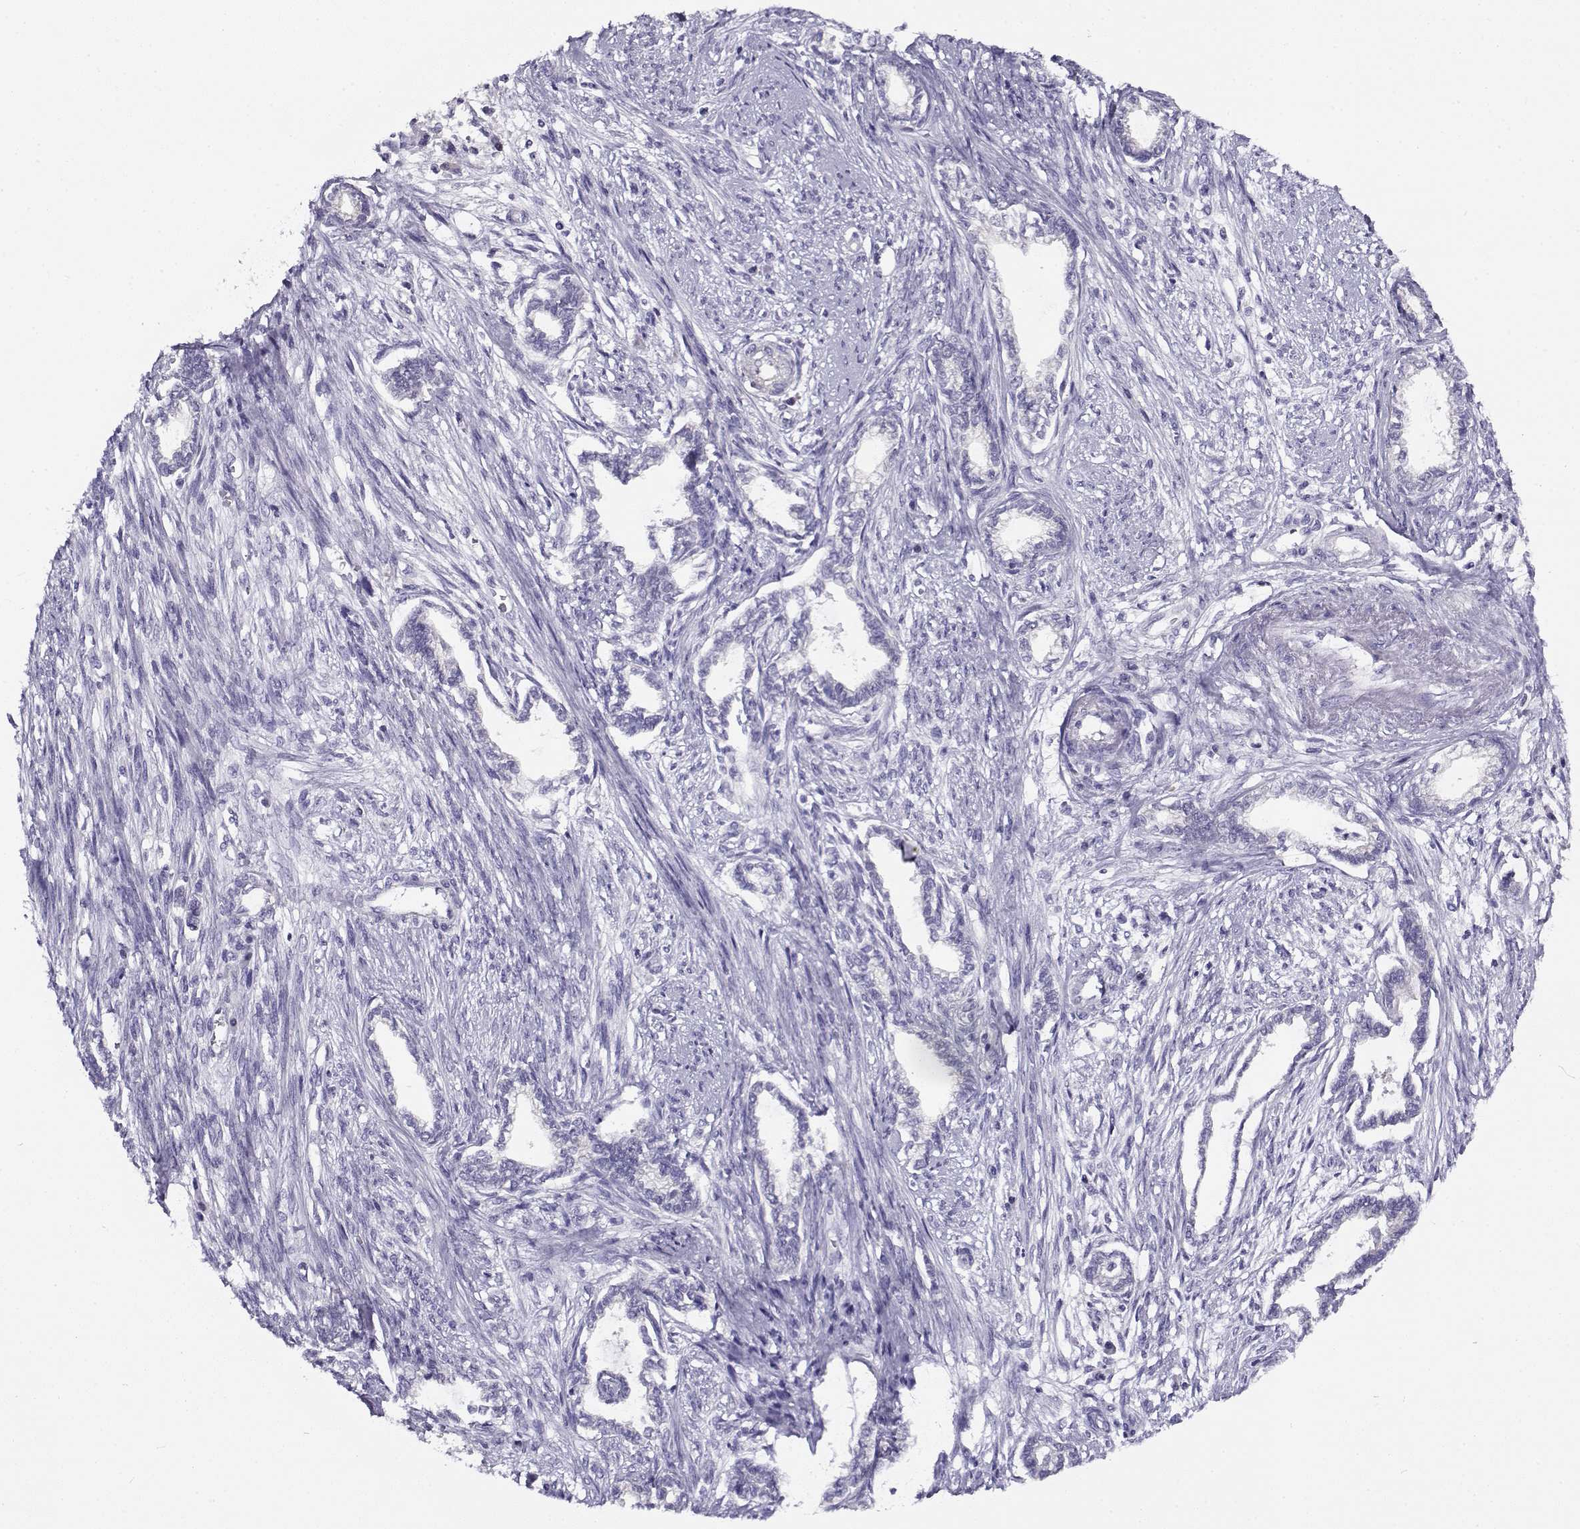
{"staining": {"intensity": "negative", "quantity": "none", "location": "none"}, "tissue": "cervical cancer", "cell_type": "Tumor cells", "image_type": "cancer", "snomed": [{"axis": "morphology", "description": "Adenocarcinoma, NOS"}, {"axis": "topography", "description": "Cervix"}], "caption": "Immunohistochemical staining of cervical adenocarcinoma exhibits no significant staining in tumor cells. (Brightfield microscopy of DAB (3,3'-diaminobenzidine) immunohistochemistry at high magnification).", "gene": "FEZF1", "patient": {"sex": "female", "age": 62}}